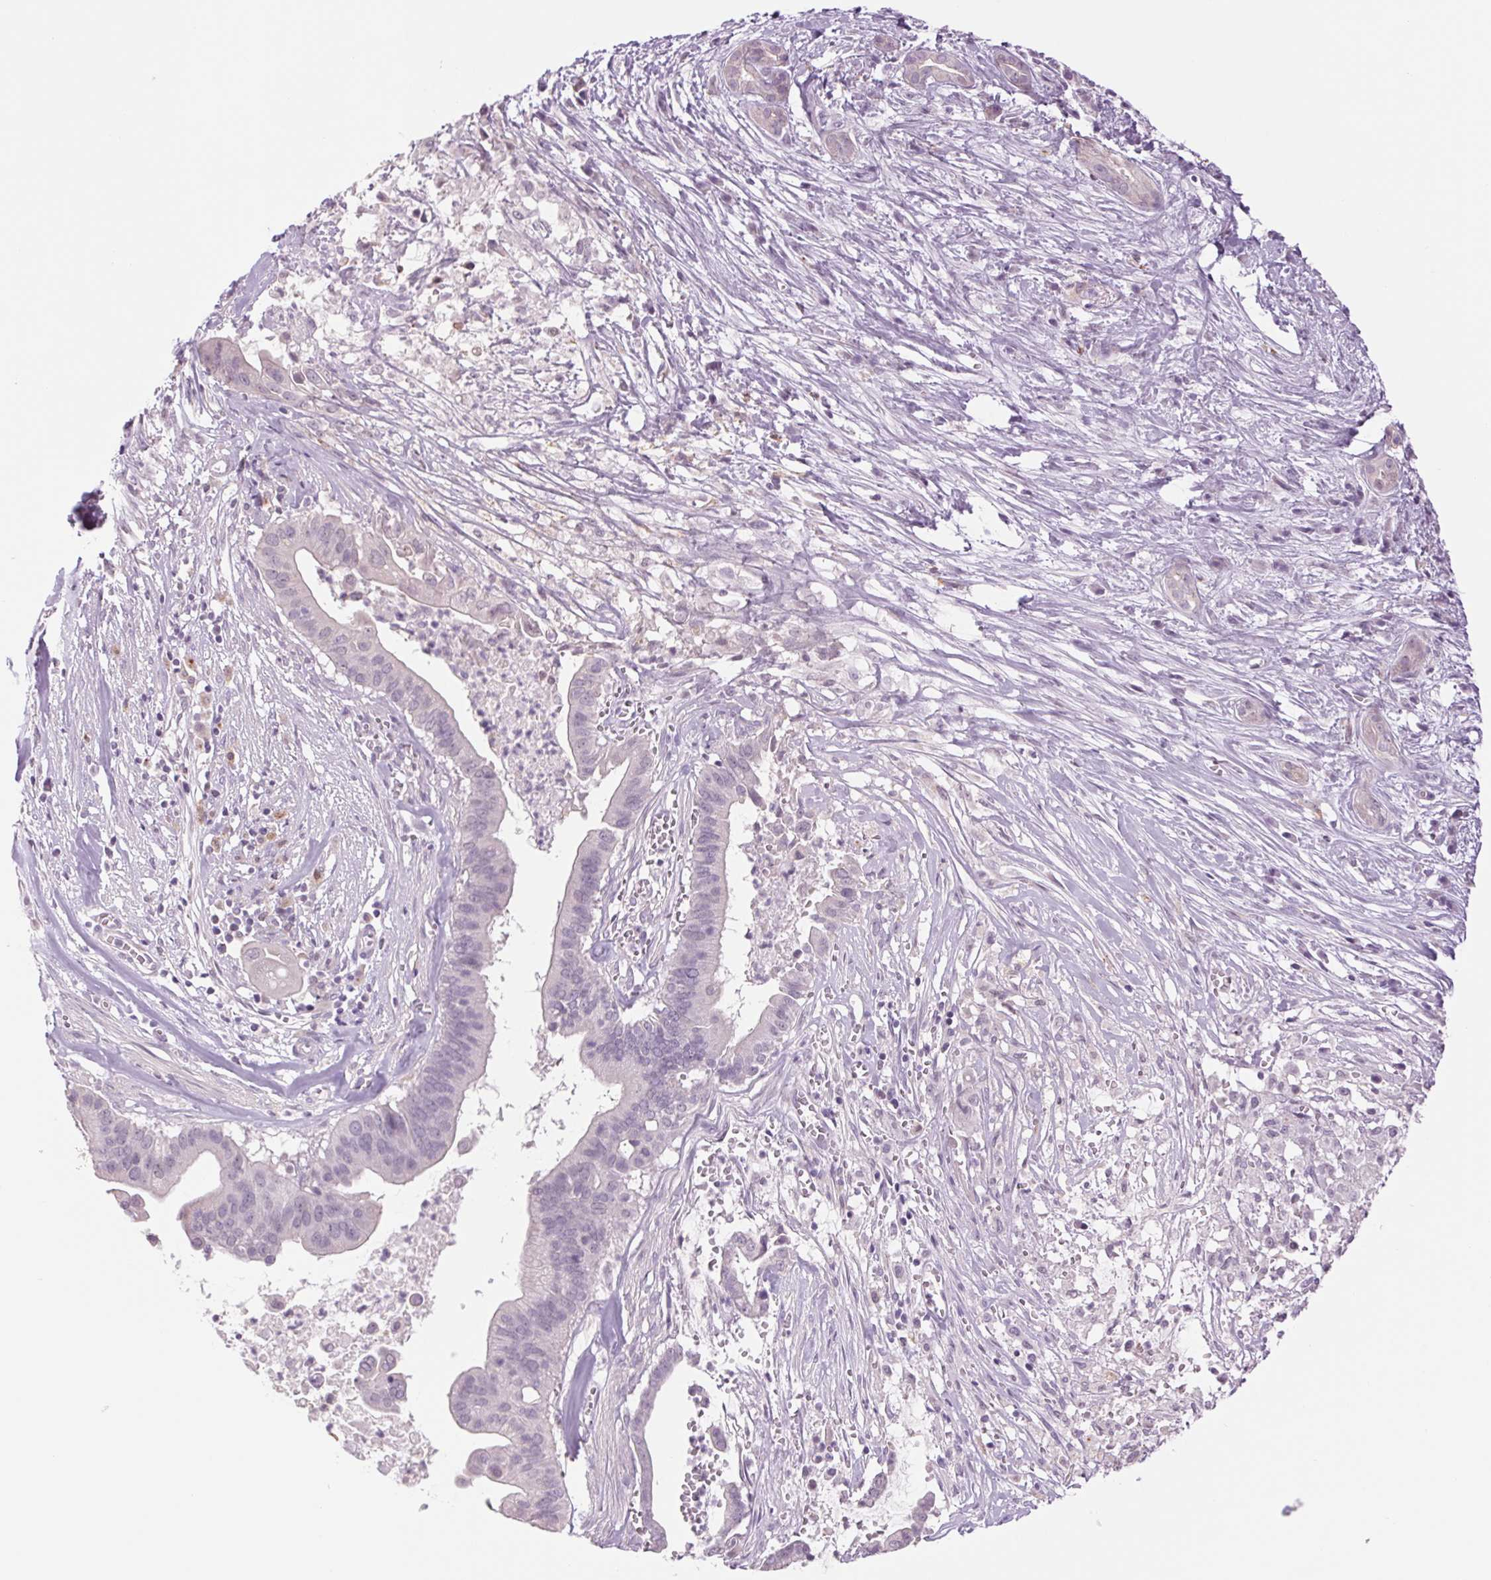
{"staining": {"intensity": "negative", "quantity": "none", "location": "none"}, "tissue": "pancreatic cancer", "cell_type": "Tumor cells", "image_type": "cancer", "snomed": [{"axis": "morphology", "description": "Adenocarcinoma, NOS"}, {"axis": "topography", "description": "Pancreas"}], "caption": "Pancreatic cancer (adenocarcinoma) stained for a protein using IHC demonstrates no staining tumor cells.", "gene": "MPO", "patient": {"sex": "male", "age": 61}}